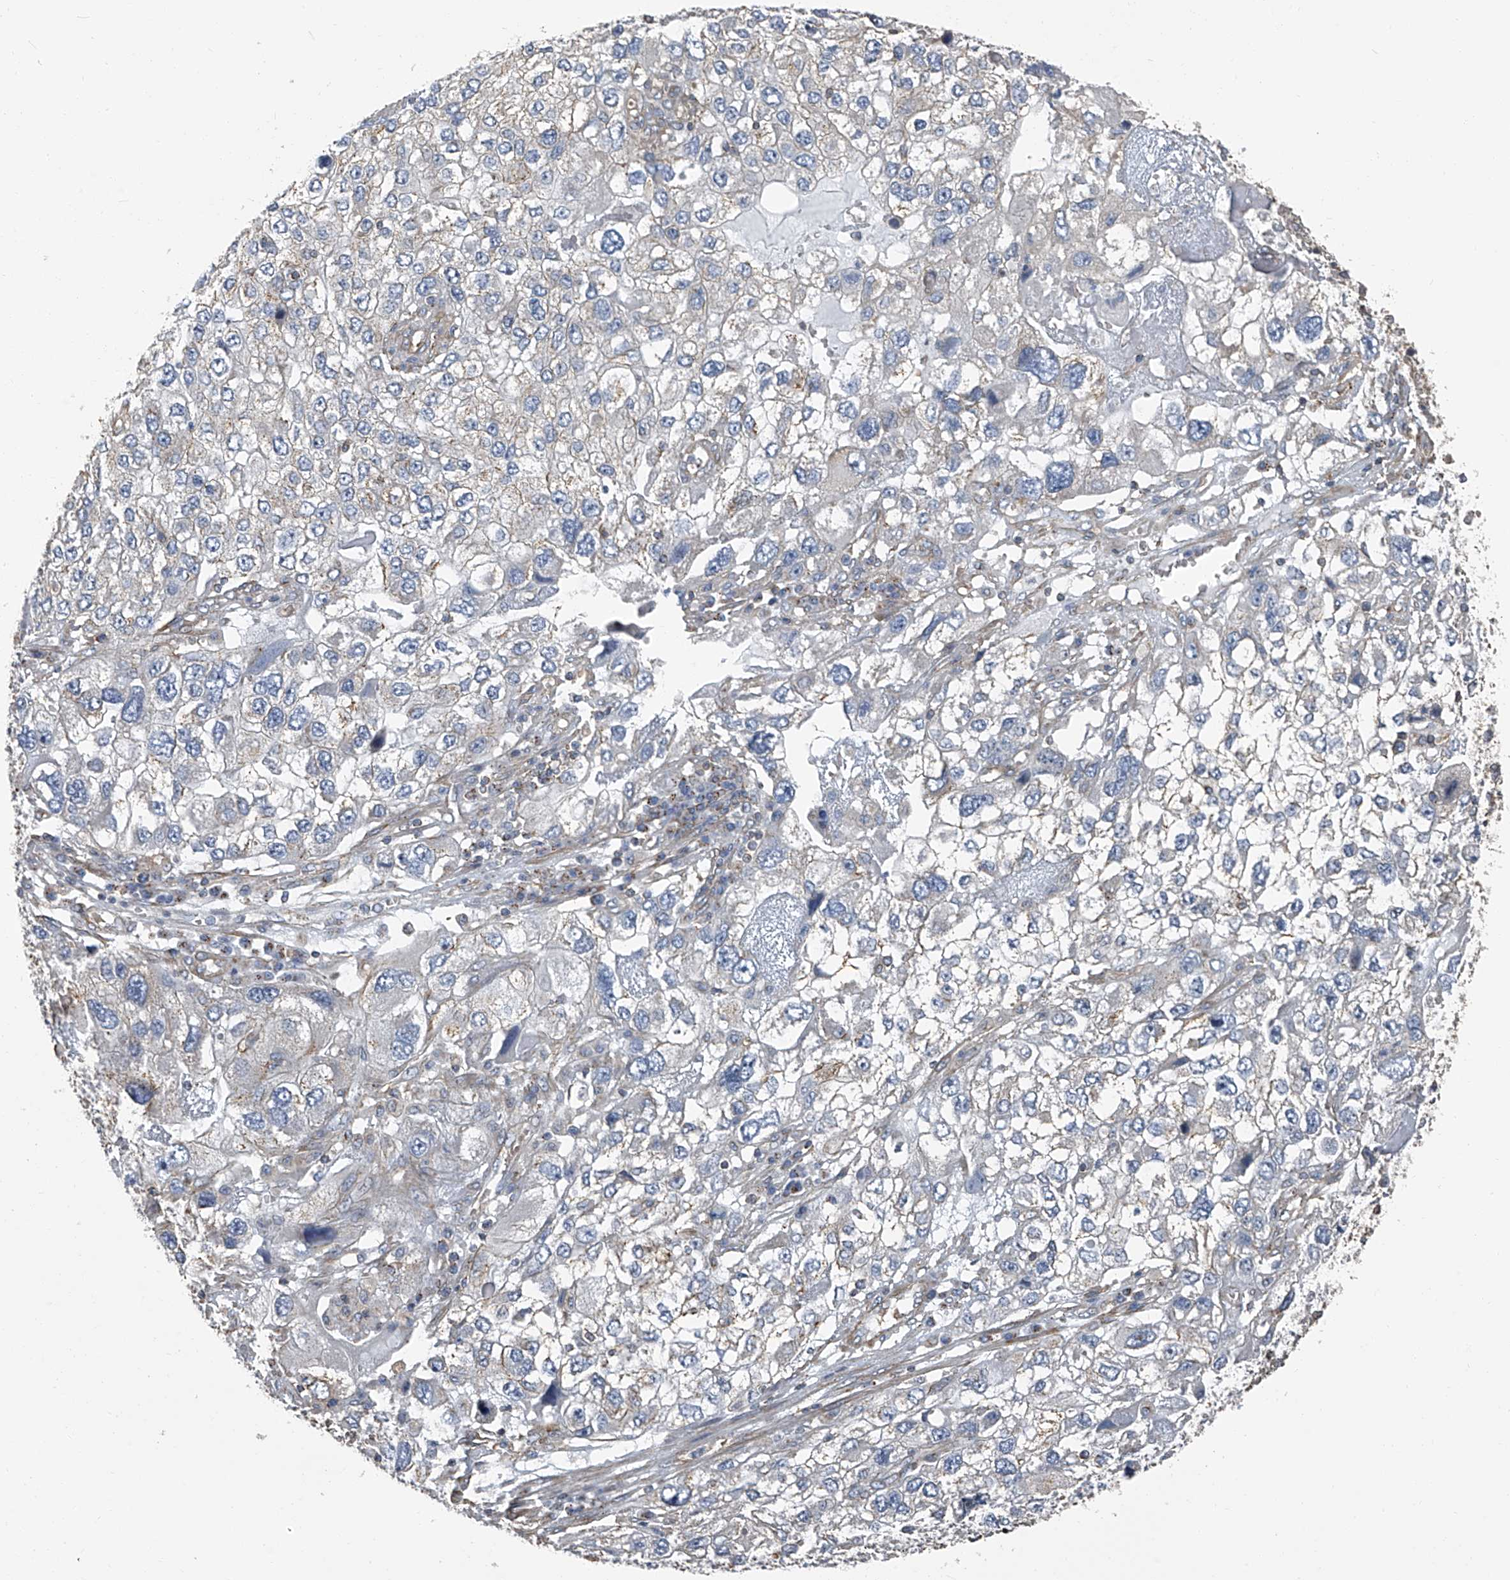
{"staining": {"intensity": "negative", "quantity": "none", "location": "none"}, "tissue": "endometrial cancer", "cell_type": "Tumor cells", "image_type": "cancer", "snomed": [{"axis": "morphology", "description": "Adenocarcinoma, NOS"}, {"axis": "topography", "description": "Endometrium"}], "caption": "Tumor cells show no significant positivity in endometrial cancer (adenocarcinoma). Nuclei are stained in blue.", "gene": "SEPTIN7", "patient": {"sex": "female", "age": 49}}